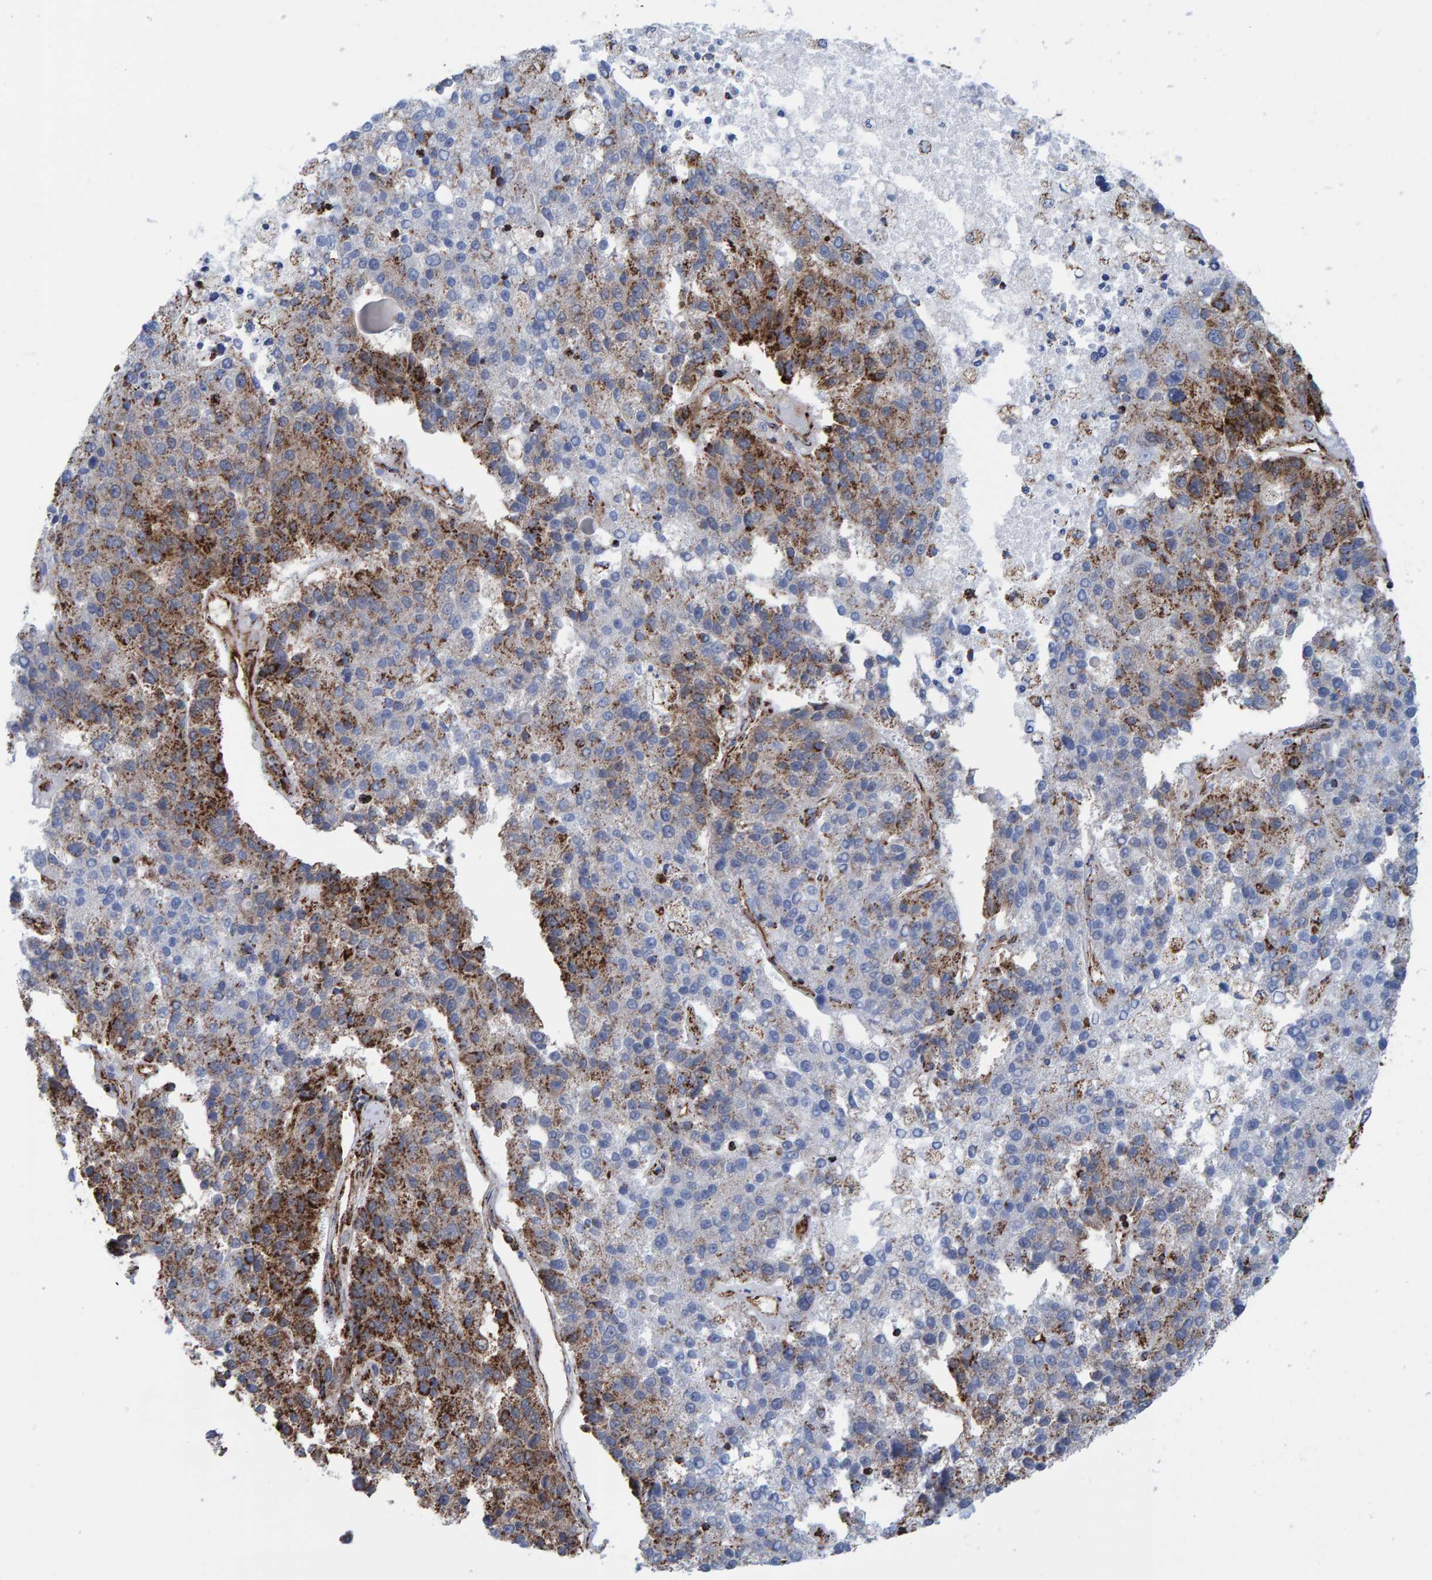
{"staining": {"intensity": "strong", "quantity": "25%-75%", "location": "cytoplasmic/membranous"}, "tissue": "pancreatic cancer", "cell_type": "Tumor cells", "image_type": "cancer", "snomed": [{"axis": "morphology", "description": "Adenocarcinoma, NOS"}, {"axis": "topography", "description": "Pancreas"}], "caption": "The histopathology image demonstrates staining of adenocarcinoma (pancreatic), revealing strong cytoplasmic/membranous protein staining (brown color) within tumor cells.", "gene": "ENSG00000262660", "patient": {"sex": "female", "age": 61}}